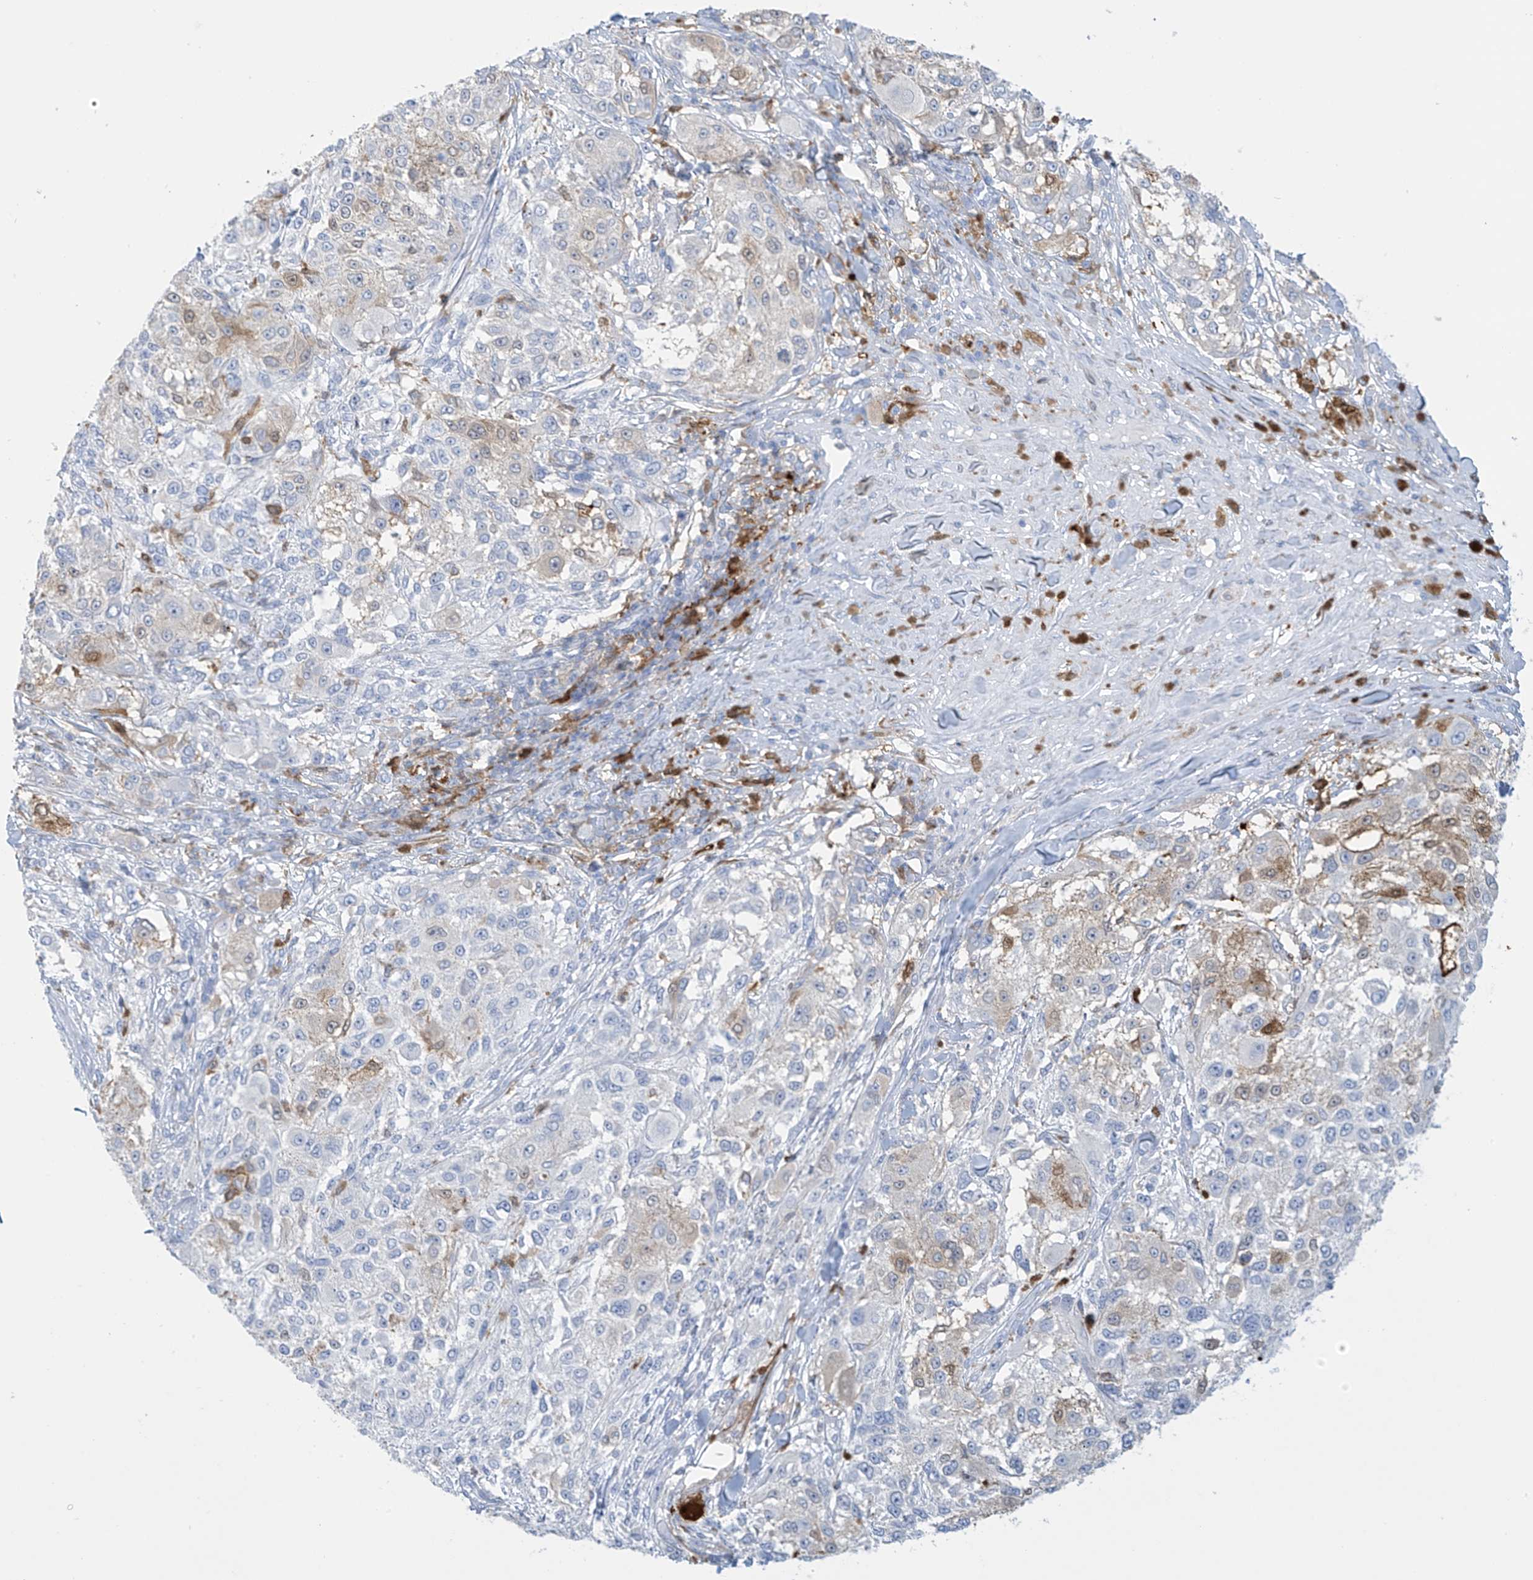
{"staining": {"intensity": "weak", "quantity": "<25%", "location": "cytoplasmic/membranous"}, "tissue": "melanoma", "cell_type": "Tumor cells", "image_type": "cancer", "snomed": [{"axis": "morphology", "description": "Necrosis, NOS"}, {"axis": "morphology", "description": "Malignant melanoma, NOS"}, {"axis": "topography", "description": "Skin"}], "caption": "Tumor cells are negative for protein expression in human melanoma.", "gene": "TRMT2B", "patient": {"sex": "female", "age": 87}}